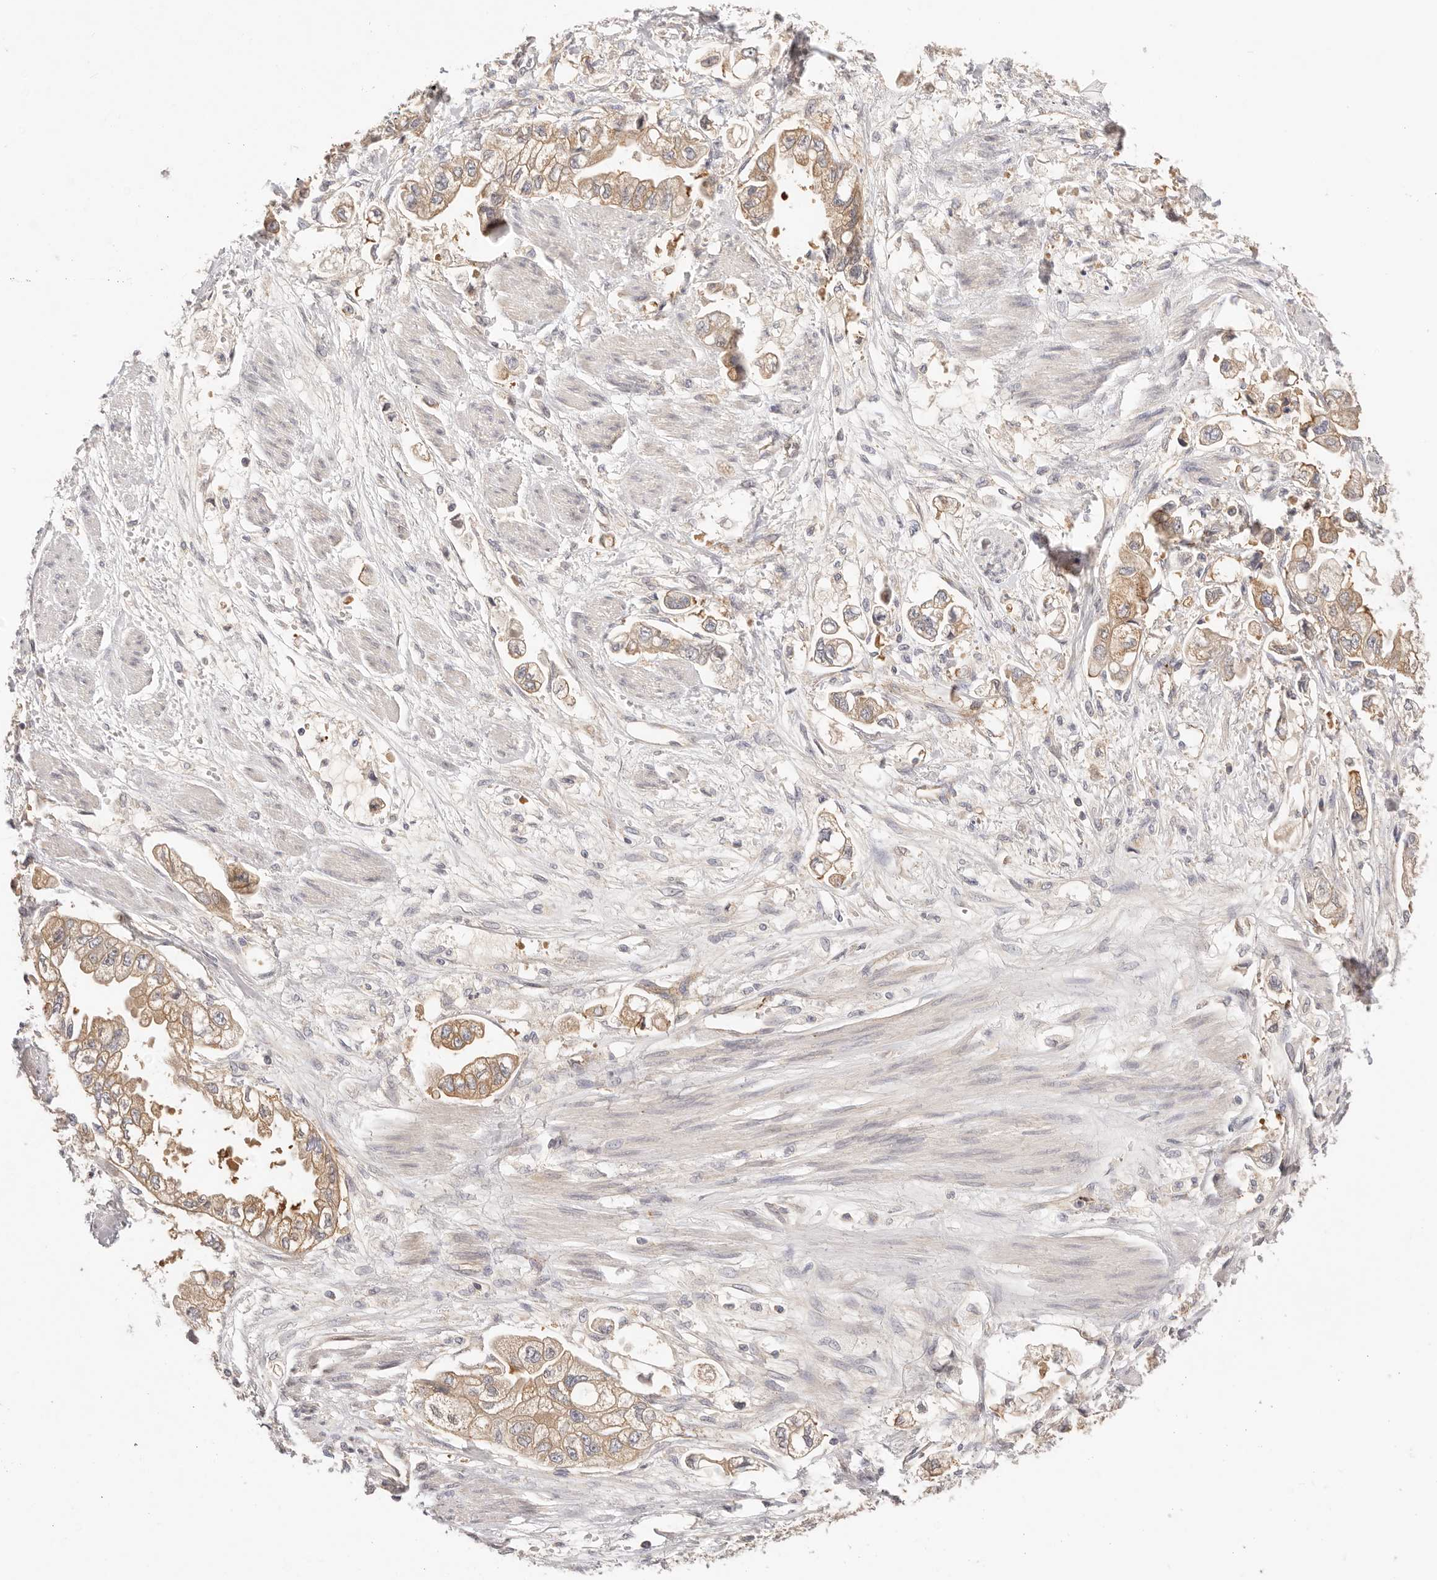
{"staining": {"intensity": "weak", "quantity": ">75%", "location": "cytoplasmic/membranous"}, "tissue": "stomach cancer", "cell_type": "Tumor cells", "image_type": "cancer", "snomed": [{"axis": "morphology", "description": "Adenocarcinoma, NOS"}, {"axis": "topography", "description": "Stomach"}], "caption": "Stomach cancer (adenocarcinoma) stained for a protein reveals weak cytoplasmic/membranous positivity in tumor cells.", "gene": "KCMF1", "patient": {"sex": "male", "age": 62}}